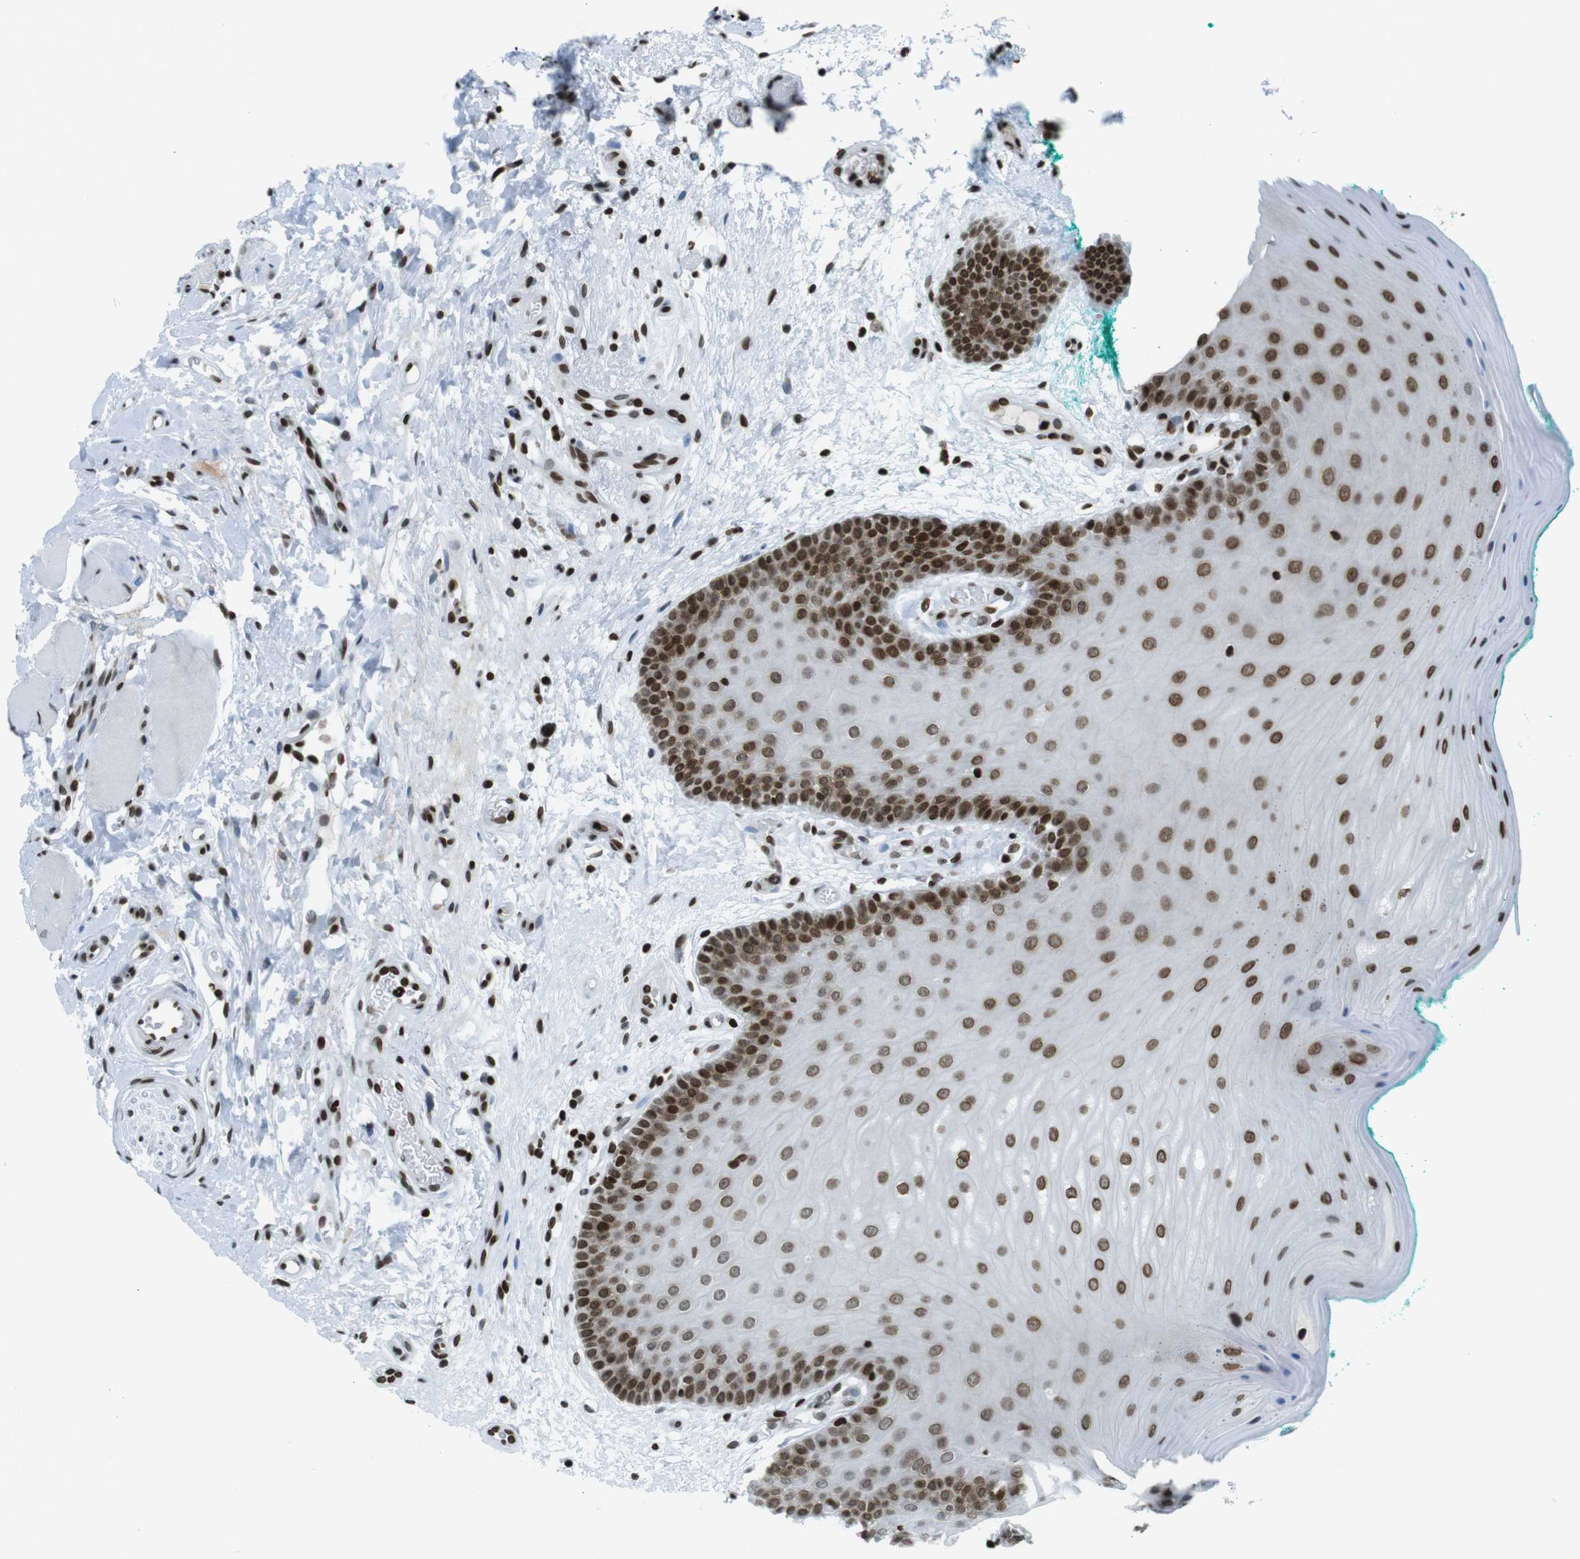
{"staining": {"intensity": "strong", "quantity": ">75%", "location": "nuclear"}, "tissue": "oral mucosa", "cell_type": "Squamous epithelial cells", "image_type": "normal", "snomed": [{"axis": "morphology", "description": "Normal tissue, NOS"}, {"axis": "topography", "description": "Skeletal muscle"}, {"axis": "topography", "description": "Oral tissue"}], "caption": "An IHC image of normal tissue is shown. Protein staining in brown shows strong nuclear positivity in oral mucosa within squamous epithelial cells. The staining was performed using DAB to visualize the protein expression in brown, while the nuclei were stained in blue with hematoxylin (Magnification: 20x).", "gene": "H2AC8", "patient": {"sex": "male", "age": 58}}